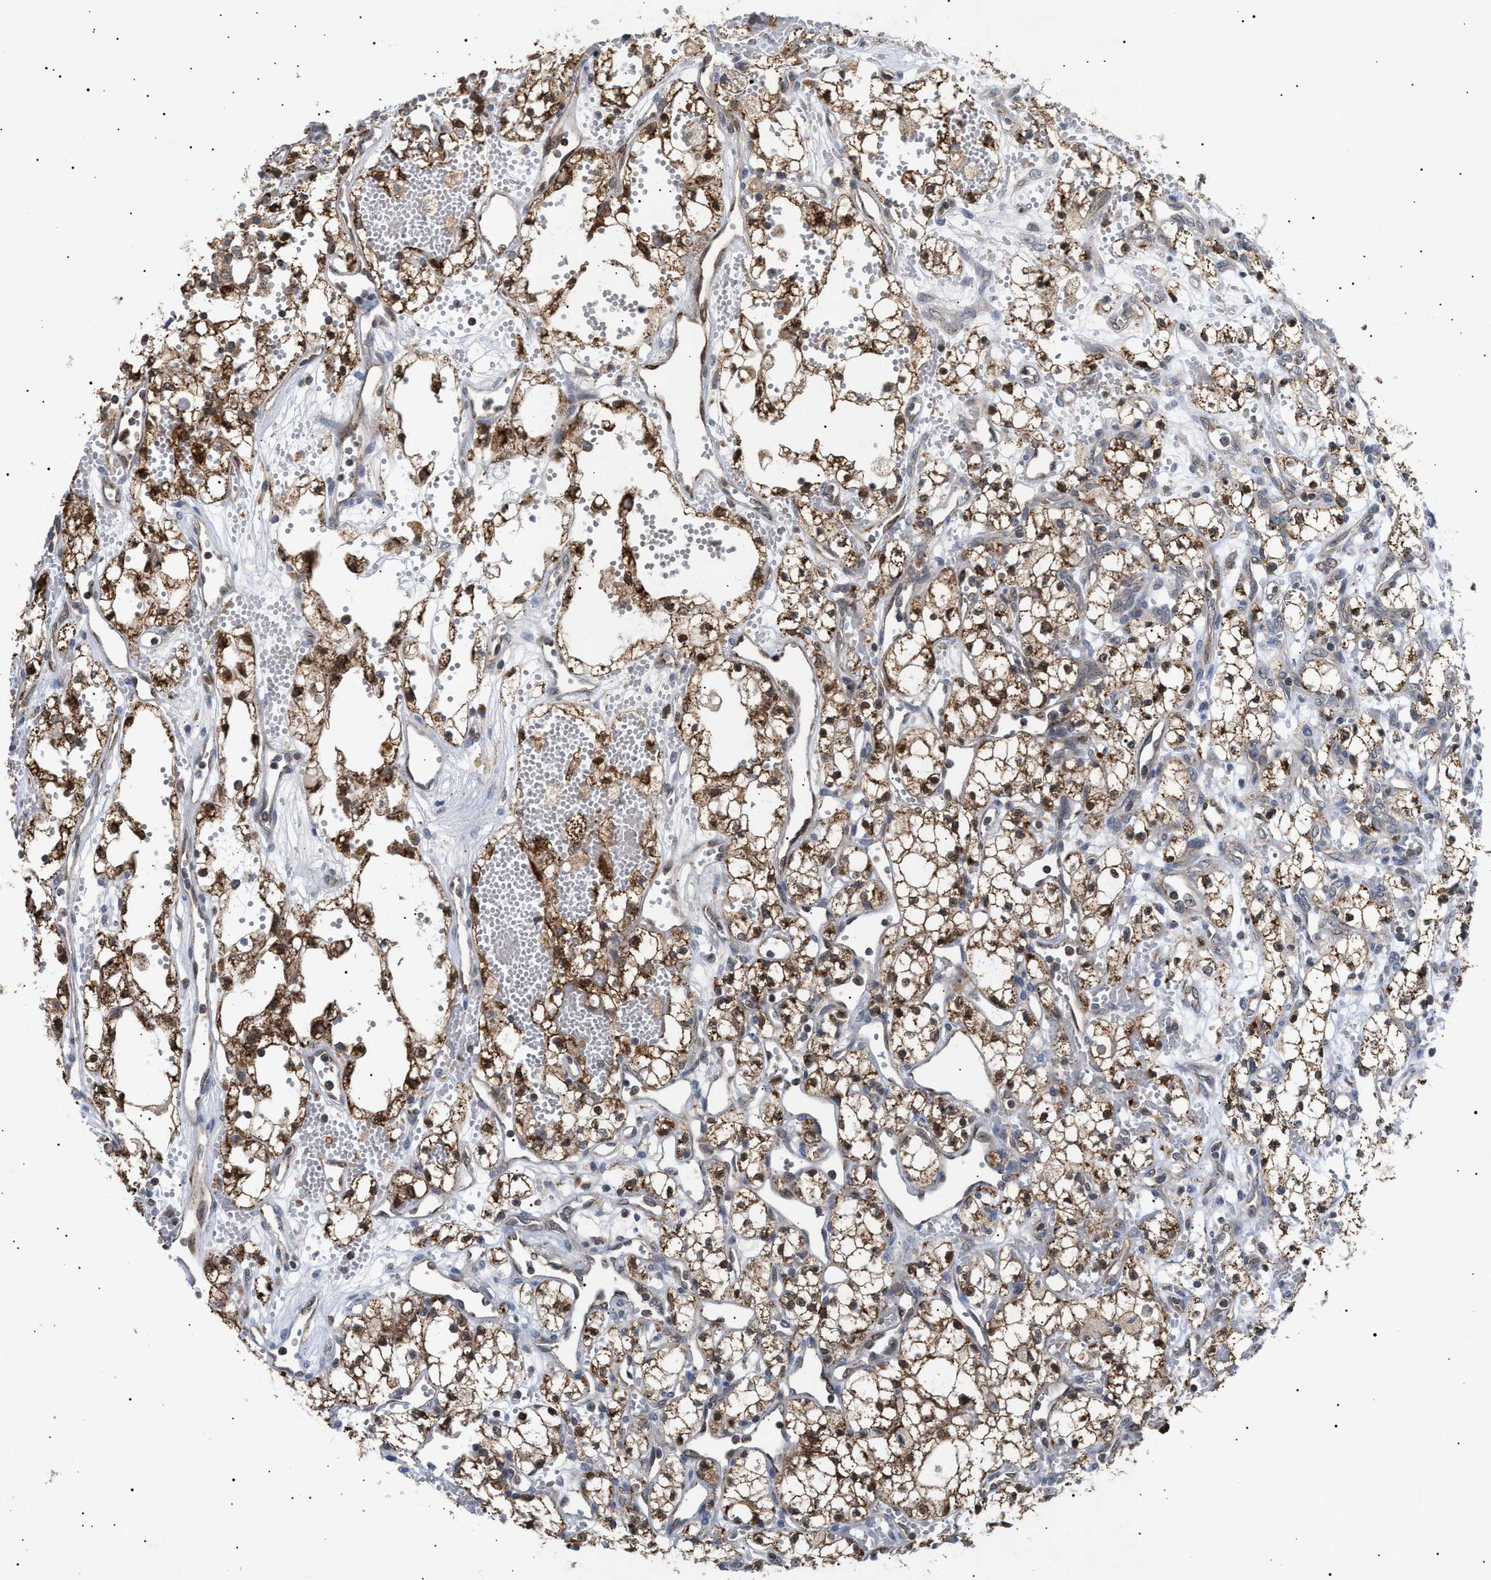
{"staining": {"intensity": "moderate", "quantity": ">75%", "location": "cytoplasmic/membranous"}, "tissue": "renal cancer", "cell_type": "Tumor cells", "image_type": "cancer", "snomed": [{"axis": "morphology", "description": "Adenocarcinoma, NOS"}, {"axis": "topography", "description": "Kidney"}], "caption": "There is medium levels of moderate cytoplasmic/membranous positivity in tumor cells of renal adenocarcinoma, as demonstrated by immunohistochemical staining (brown color).", "gene": "SIRT5", "patient": {"sex": "male", "age": 59}}